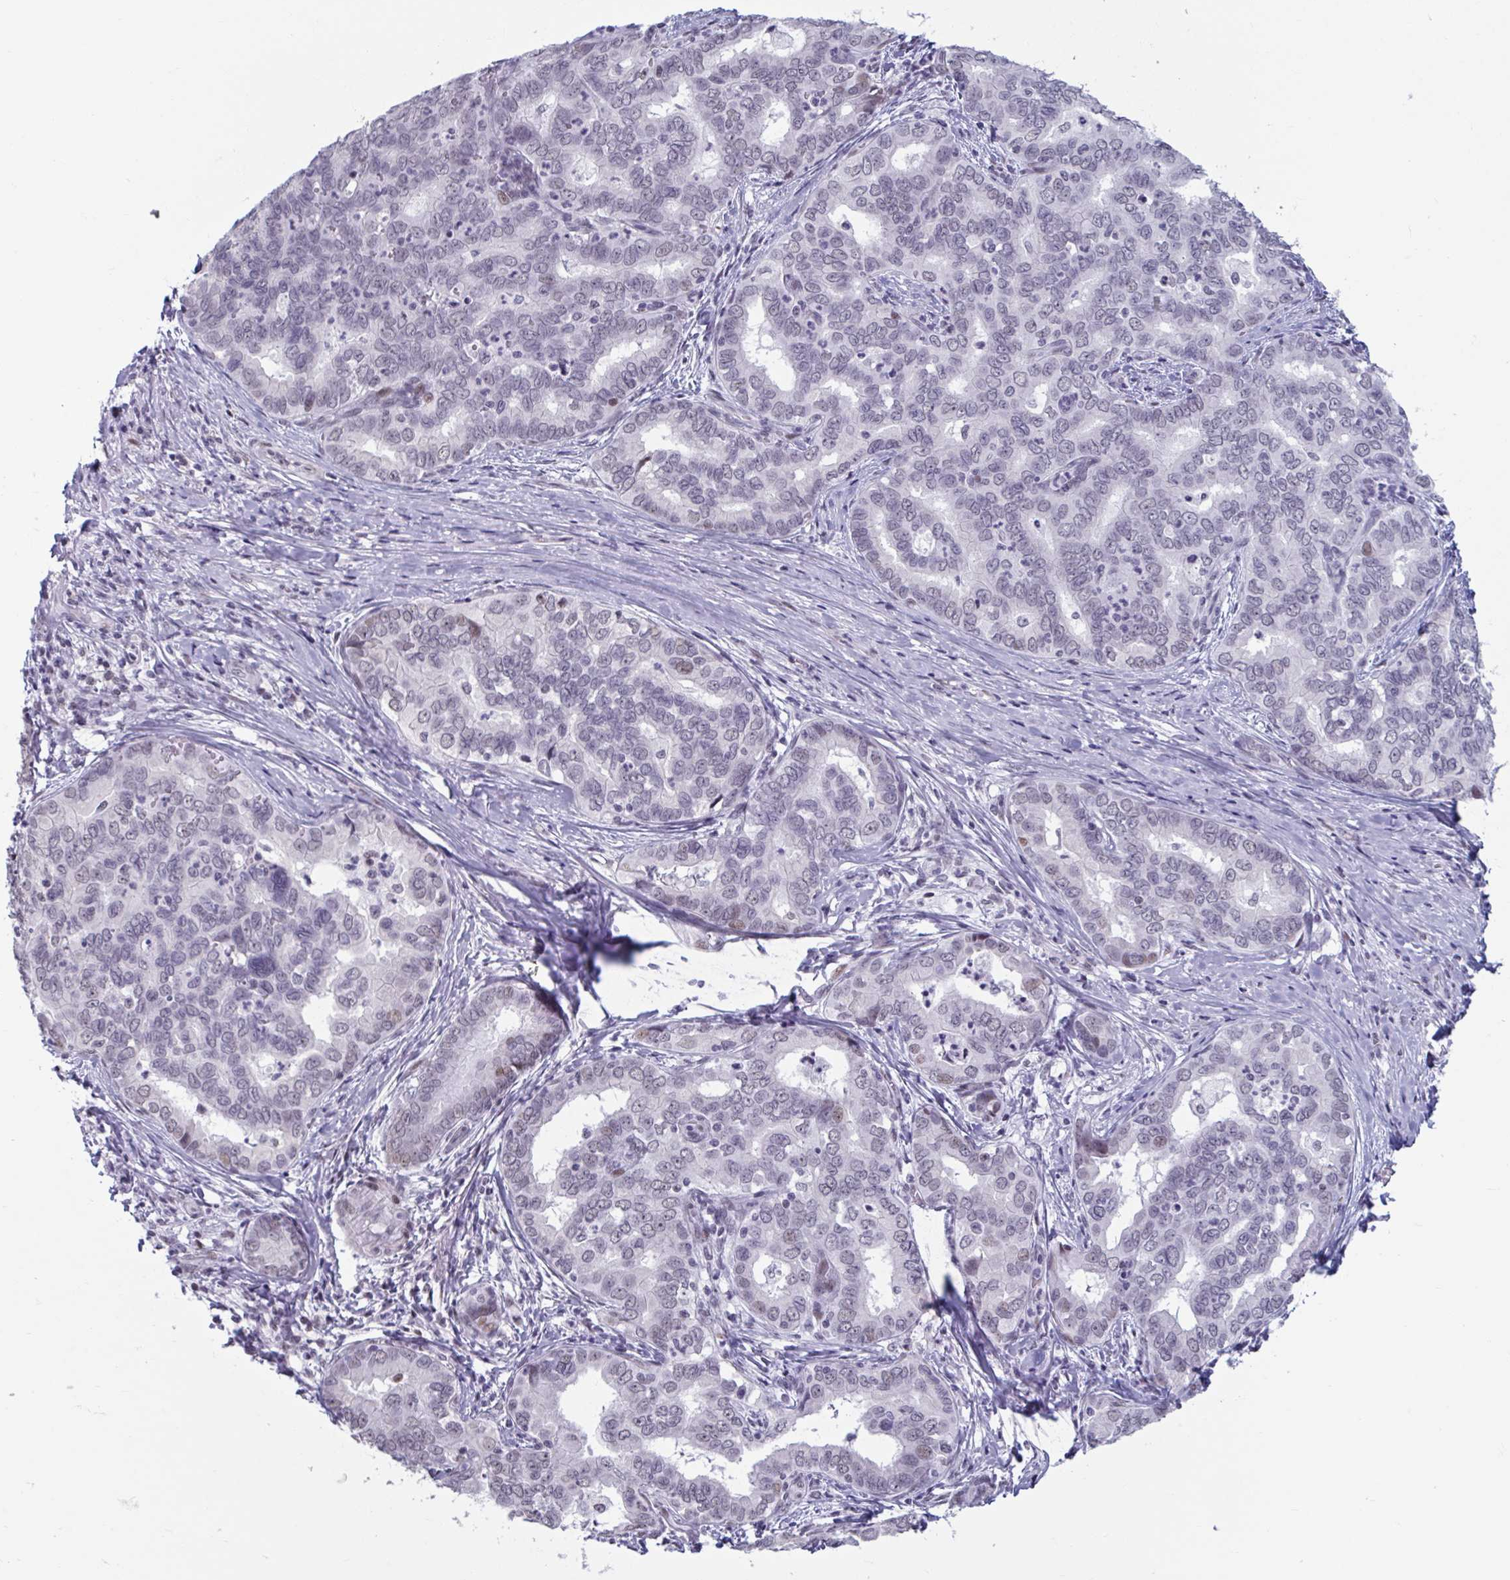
{"staining": {"intensity": "weak", "quantity": "<25%", "location": "nuclear"}, "tissue": "liver cancer", "cell_type": "Tumor cells", "image_type": "cancer", "snomed": [{"axis": "morphology", "description": "Cholangiocarcinoma"}, {"axis": "topography", "description": "Liver"}], "caption": "IHC photomicrograph of neoplastic tissue: liver cancer stained with DAB exhibits no significant protein staining in tumor cells.", "gene": "HSD17B6", "patient": {"sex": "female", "age": 64}}